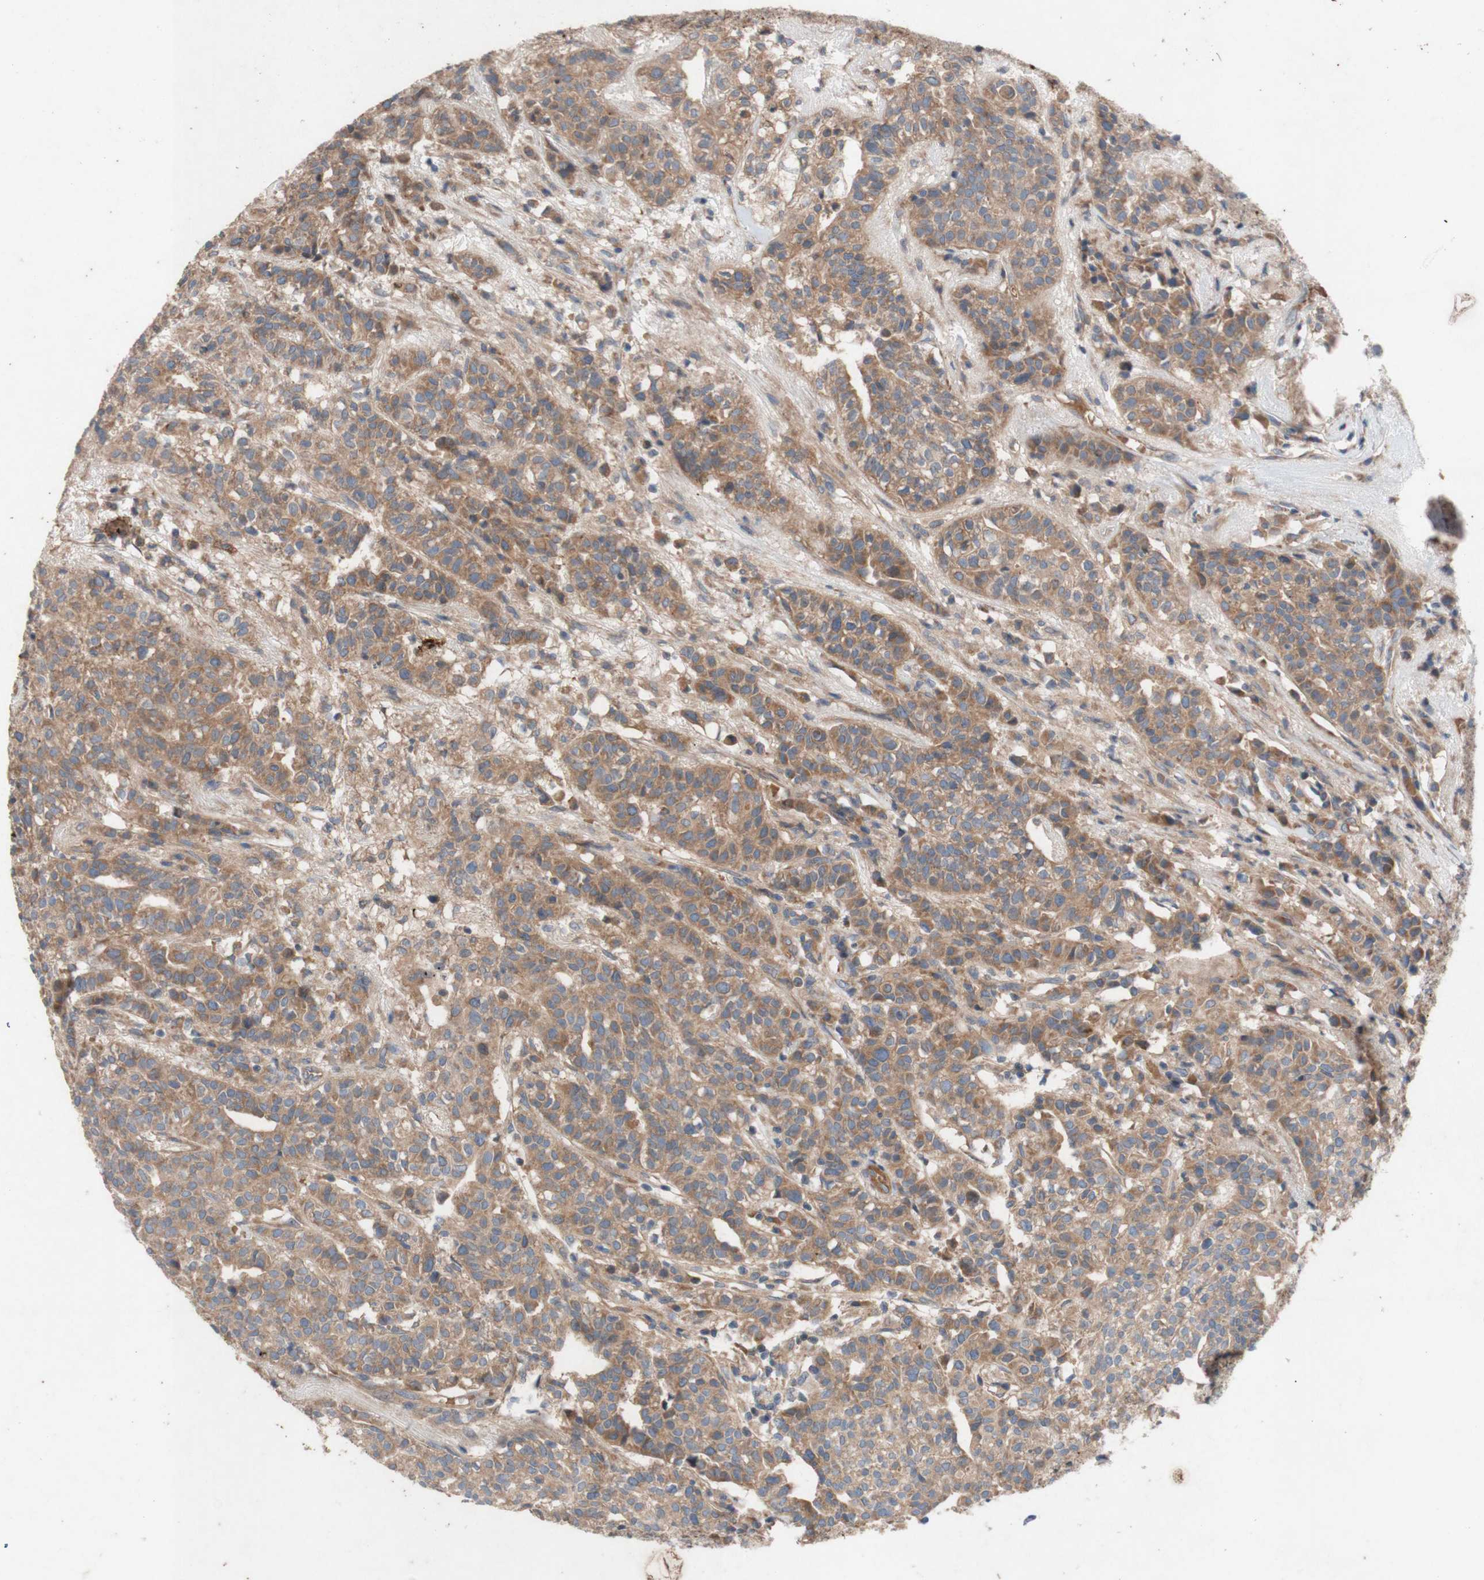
{"staining": {"intensity": "moderate", "quantity": ">75%", "location": "cytoplasmic/membranous"}, "tissue": "head and neck cancer", "cell_type": "Tumor cells", "image_type": "cancer", "snomed": [{"axis": "morphology", "description": "Adenocarcinoma, NOS"}, {"axis": "topography", "description": "Salivary gland"}, {"axis": "topography", "description": "Head-Neck"}], "caption": "A high-resolution micrograph shows immunohistochemistry (IHC) staining of head and neck adenocarcinoma, which shows moderate cytoplasmic/membranous expression in approximately >75% of tumor cells.", "gene": "TST", "patient": {"sex": "female", "age": 65}}